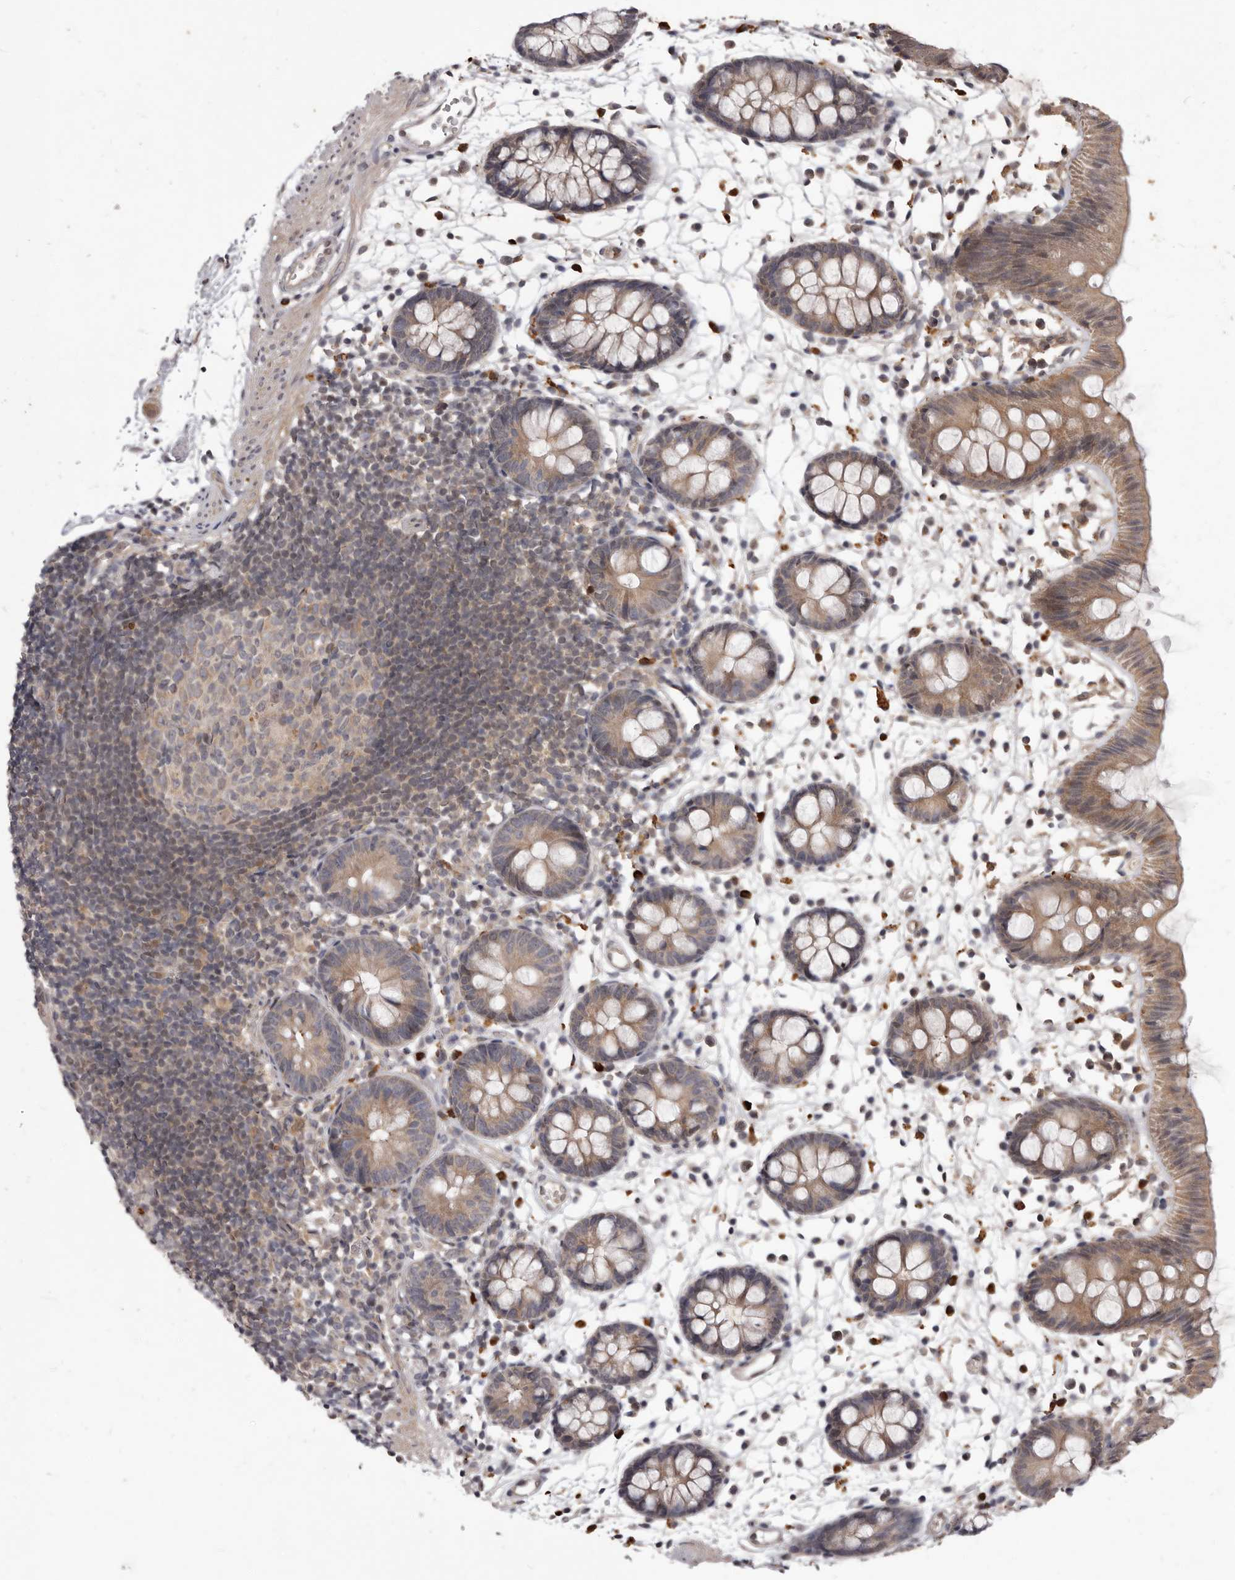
{"staining": {"intensity": "moderate", "quantity": ">75%", "location": "cytoplasmic/membranous"}, "tissue": "colon", "cell_type": "Endothelial cells", "image_type": "normal", "snomed": [{"axis": "morphology", "description": "Normal tissue, NOS"}, {"axis": "topography", "description": "Colon"}], "caption": "Immunohistochemical staining of normal colon displays >75% levels of moderate cytoplasmic/membranous protein expression in approximately >75% of endothelial cells.", "gene": "ACLY", "patient": {"sex": "male", "age": 56}}